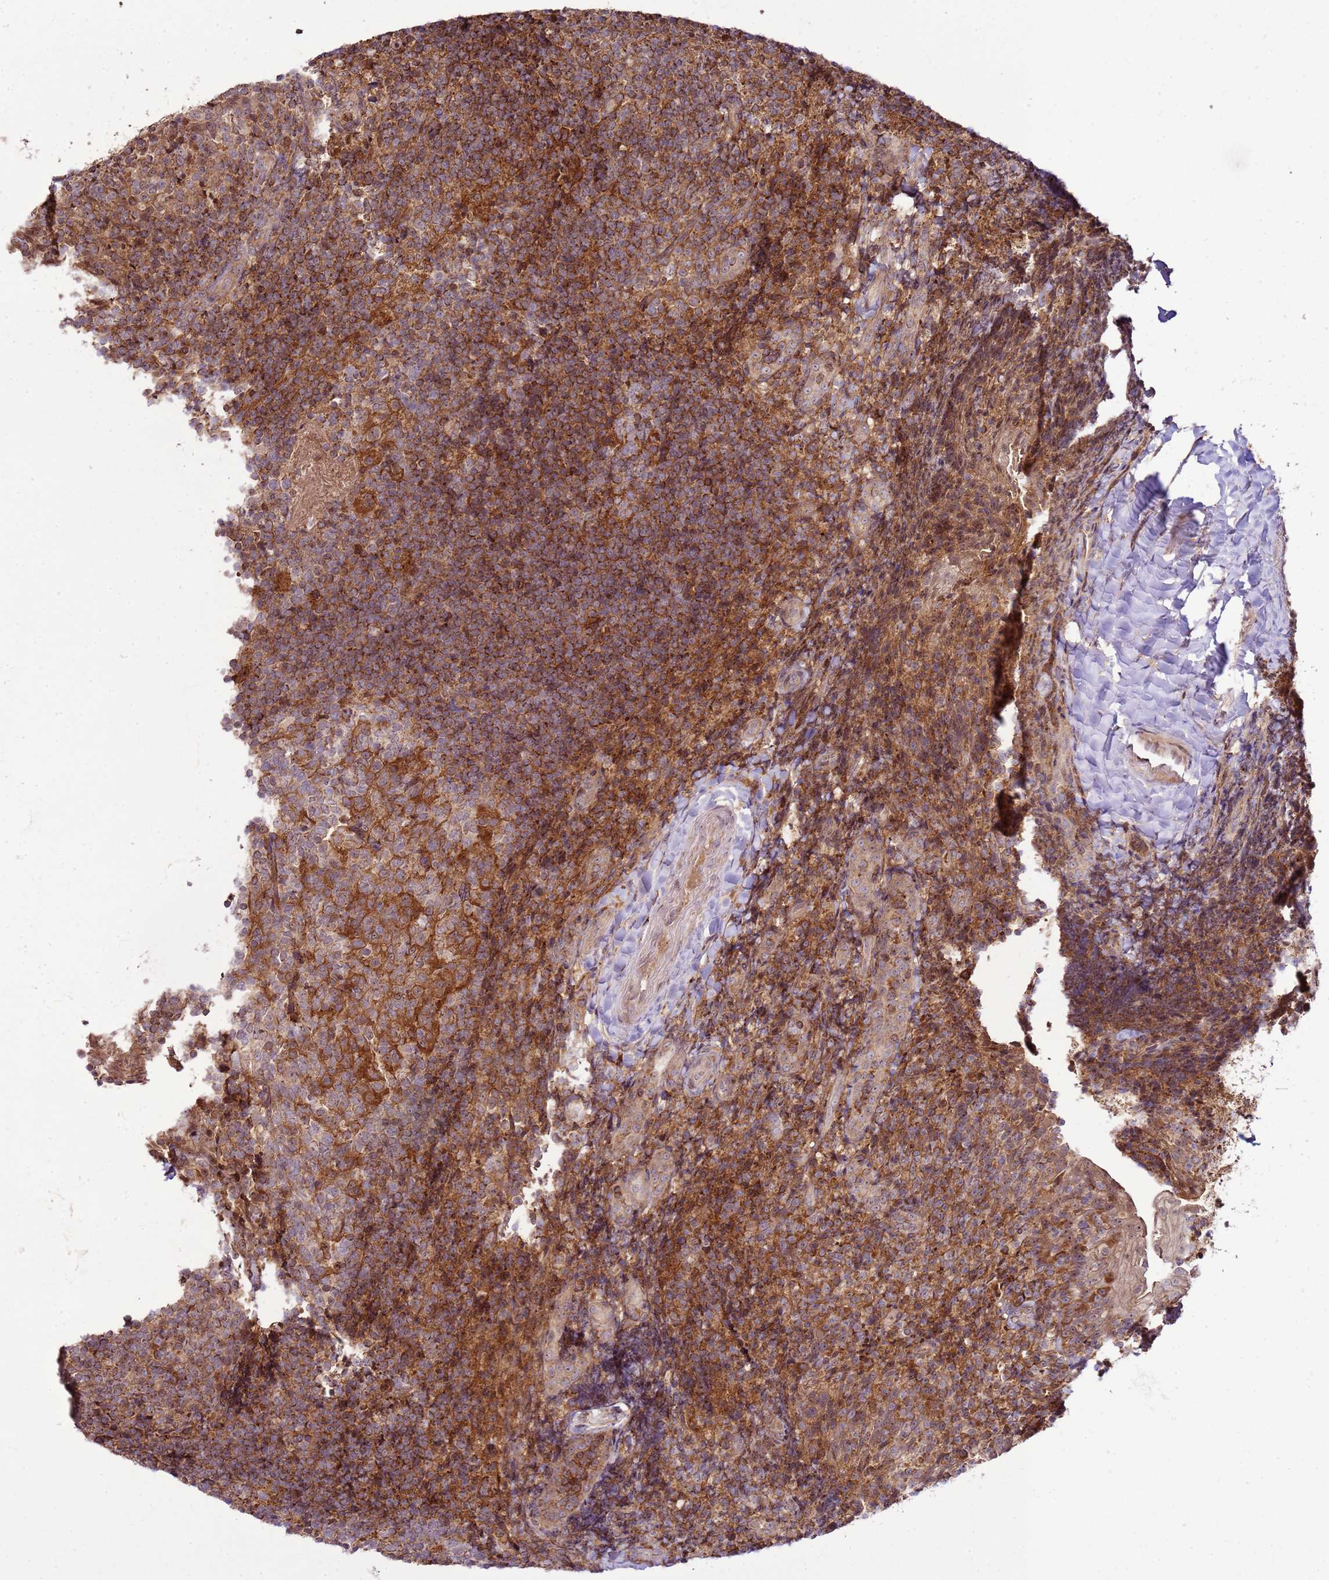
{"staining": {"intensity": "moderate", "quantity": ">75%", "location": "cytoplasmic/membranous"}, "tissue": "tonsil", "cell_type": "Germinal center cells", "image_type": "normal", "snomed": [{"axis": "morphology", "description": "Normal tissue, NOS"}, {"axis": "topography", "description": "Tonsil"}], "caption": "Immunohistochemical staining of normal human tonsil demonstrates medium levels of moderate cytoplasmic/membranous staining in approximately >75% of germinal center cells. The staining is performed using DAB (3,3'-diaminobenzidine) brown chromogen to label protein expression. The nuclei are counter-stained blue using hematoxylin.", "gene": "RASA3", "patient": {"sex": "female", "age": 10}}